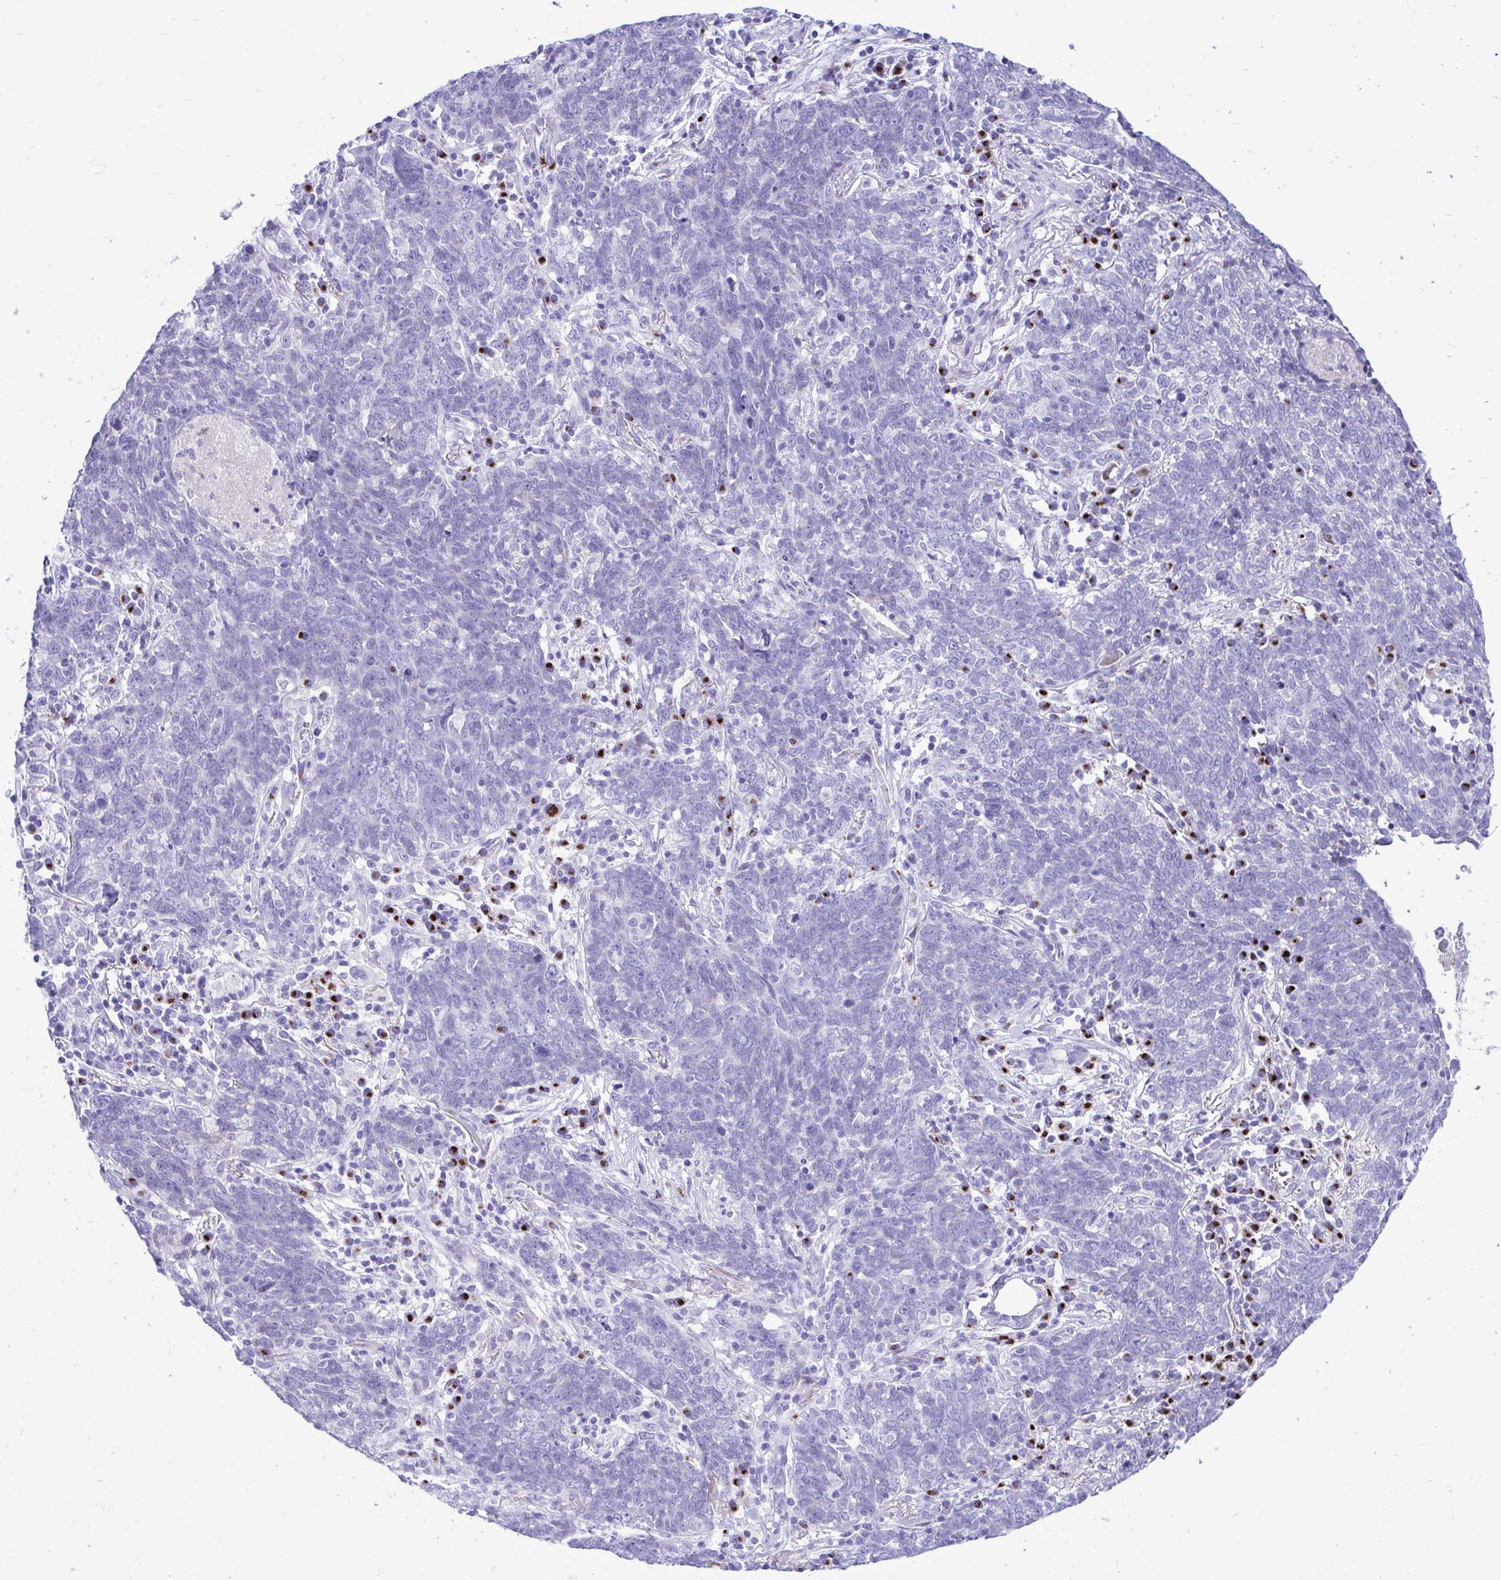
{"staining": {"intensity": "negative", "quantity": "none", "location": "none"}, "tissue": "lung cancer", "cell_type": "Tumor cells", "image_type": "cancer", "snomed": [{"axis": "morphology", "description": "Squamous cell carcinoma, NOS"}, {"axis": "topography", "description": "Lung"}], "caption": "An IHC photomicrograph of lung squamous cell carcinoma is shown. There is no staining in tumor cells of lung squamous cell carcinoma.", "gene": "ANKDD1B", "patient": {"sex": "female", "age": 72}}